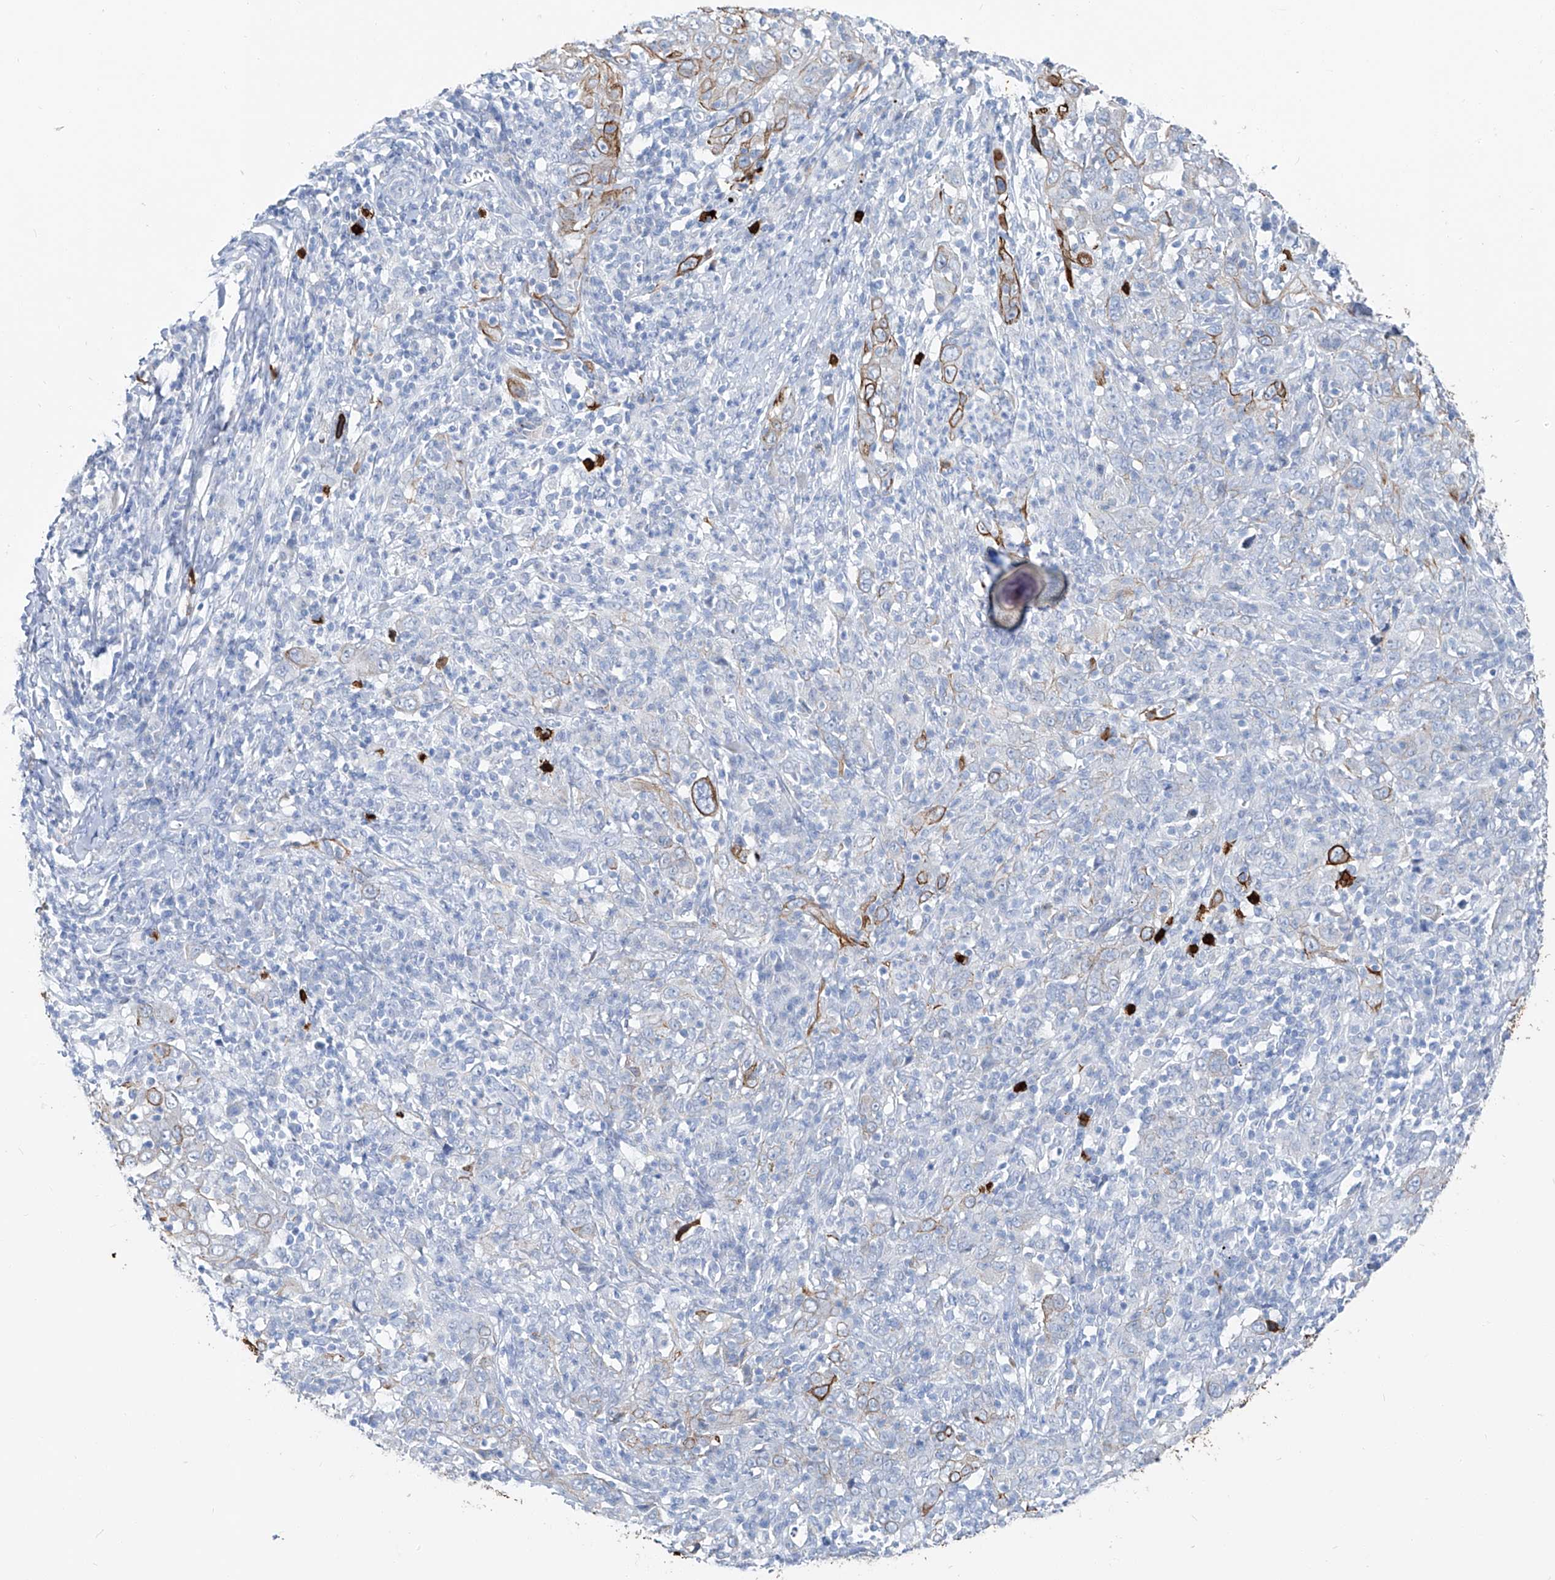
{"staining": {"intensity": "strong", "quantity": "<25%", "location": "cytoplasmic/membranous"}, "tissue": "cervical cancer", "cell_type": "Tumor cells", "image_type": "cancer", "snomed": [{"axis": "morphology", "description": "Squamous cell carcinoma, NOS"}, {"axis": "topography", "description": "Cervix"}], "caption": "An IHC histopathology image of tumor tissue is shown. Protein staining in brown shows strong cytoplasmic/membranous positivity in squamous cell carcinoma (cervical) within tumor cells. The staining was performed using DAB to visualize the protein expression in brown, while the nuclei were stained in blue with hematoxylin (Magnification: 20x).", "gene": "FRS3", "patient": {"sex": "female", "age": 46}}